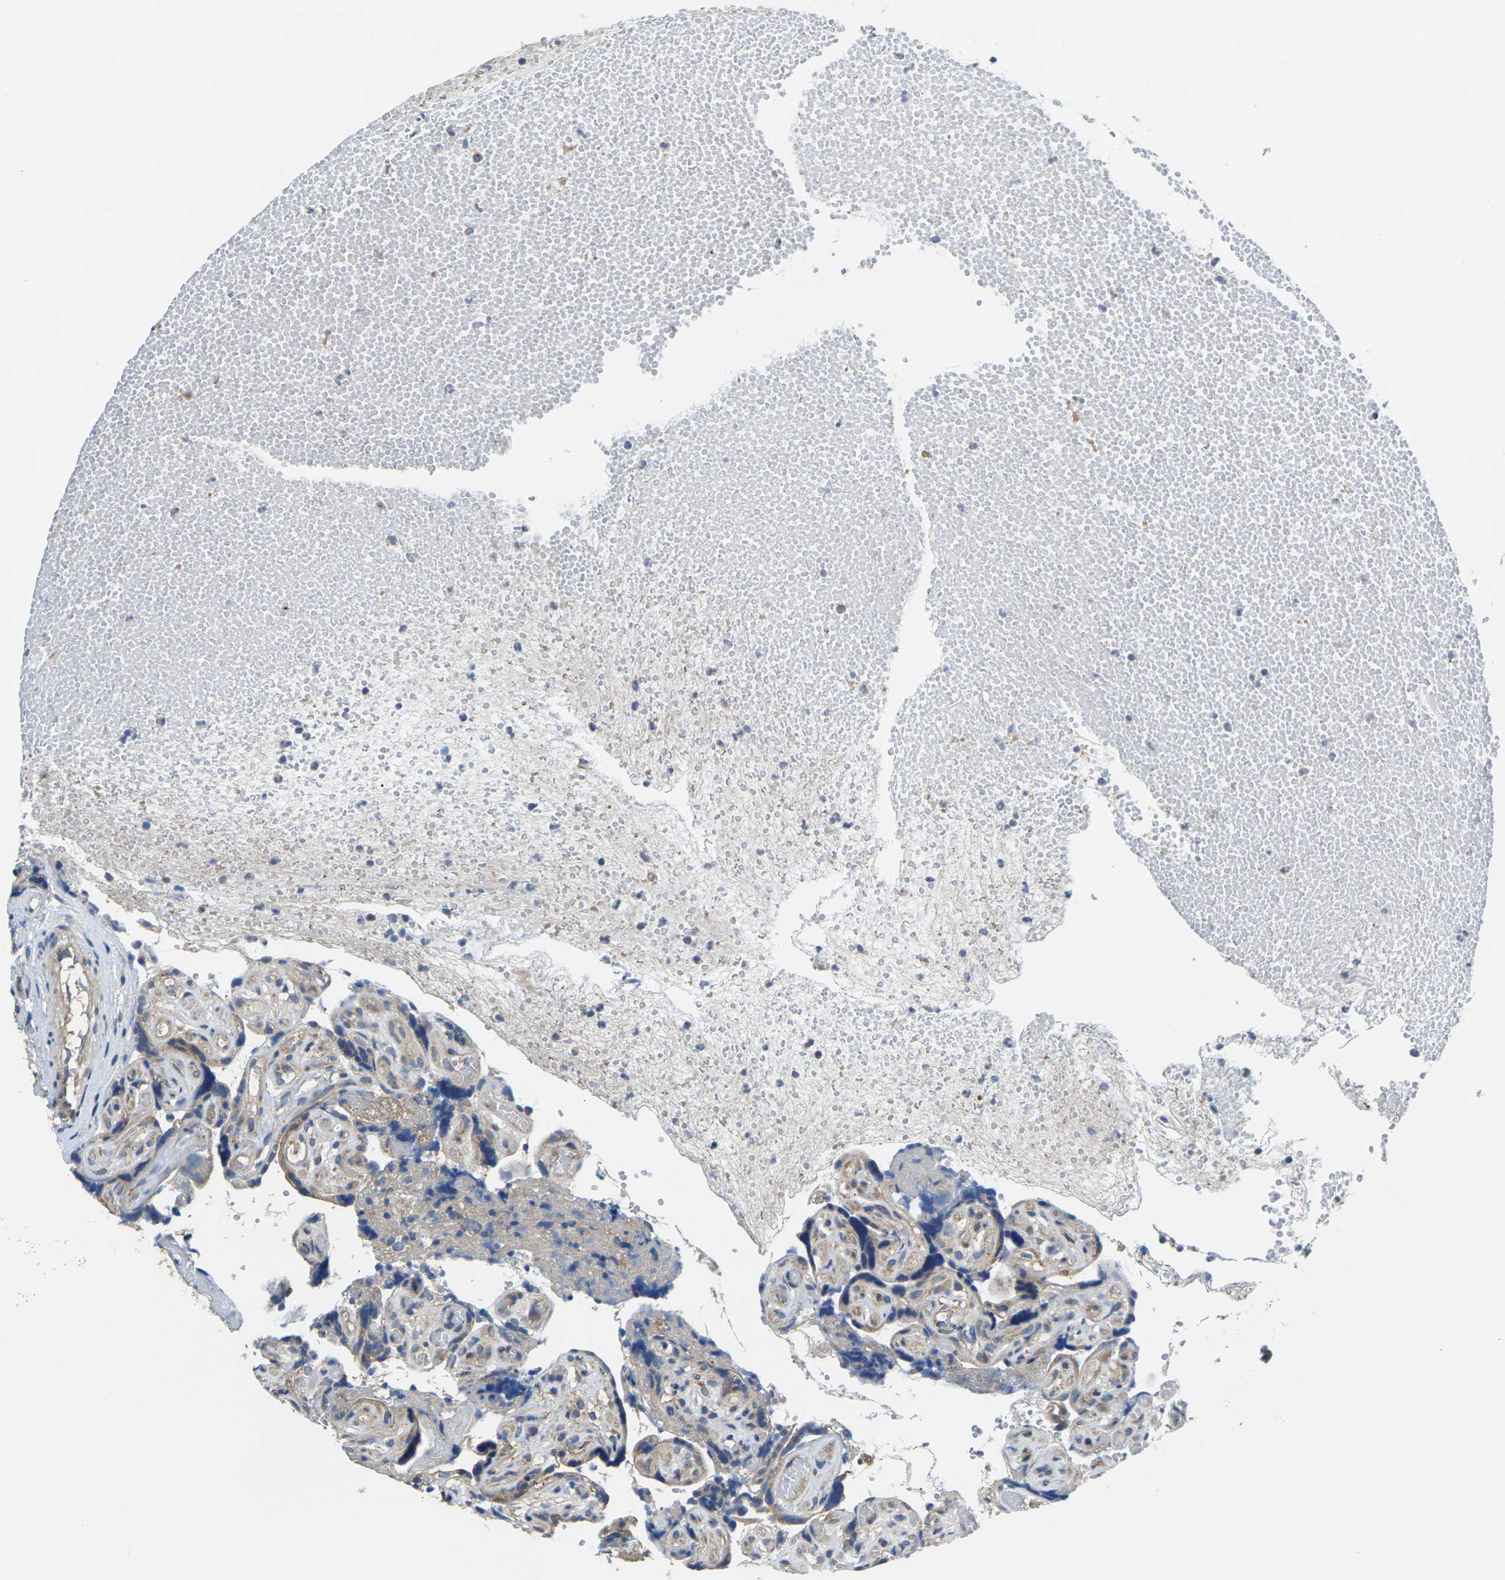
{"staining": {"intensity": "moderate", "quantity": ">75%", "location": "cytoplasmic/membranous"}, "tissue": "placenta", "cell_type": "Decidual cells", "image_type": "normal", "snomed": [{"axis": "morphology", "description": "Normal tissue, NOS"}, {"axis": "topography", "description": "Placenta"}], "caption": "Brown immunohistochemical staining in normal placenta demonstrates moderate cytoplasmic/membranous expression in about >75% of decidual cells.", "gene": "TMCC2", "patient": {"sex": "female", "age": 30}}